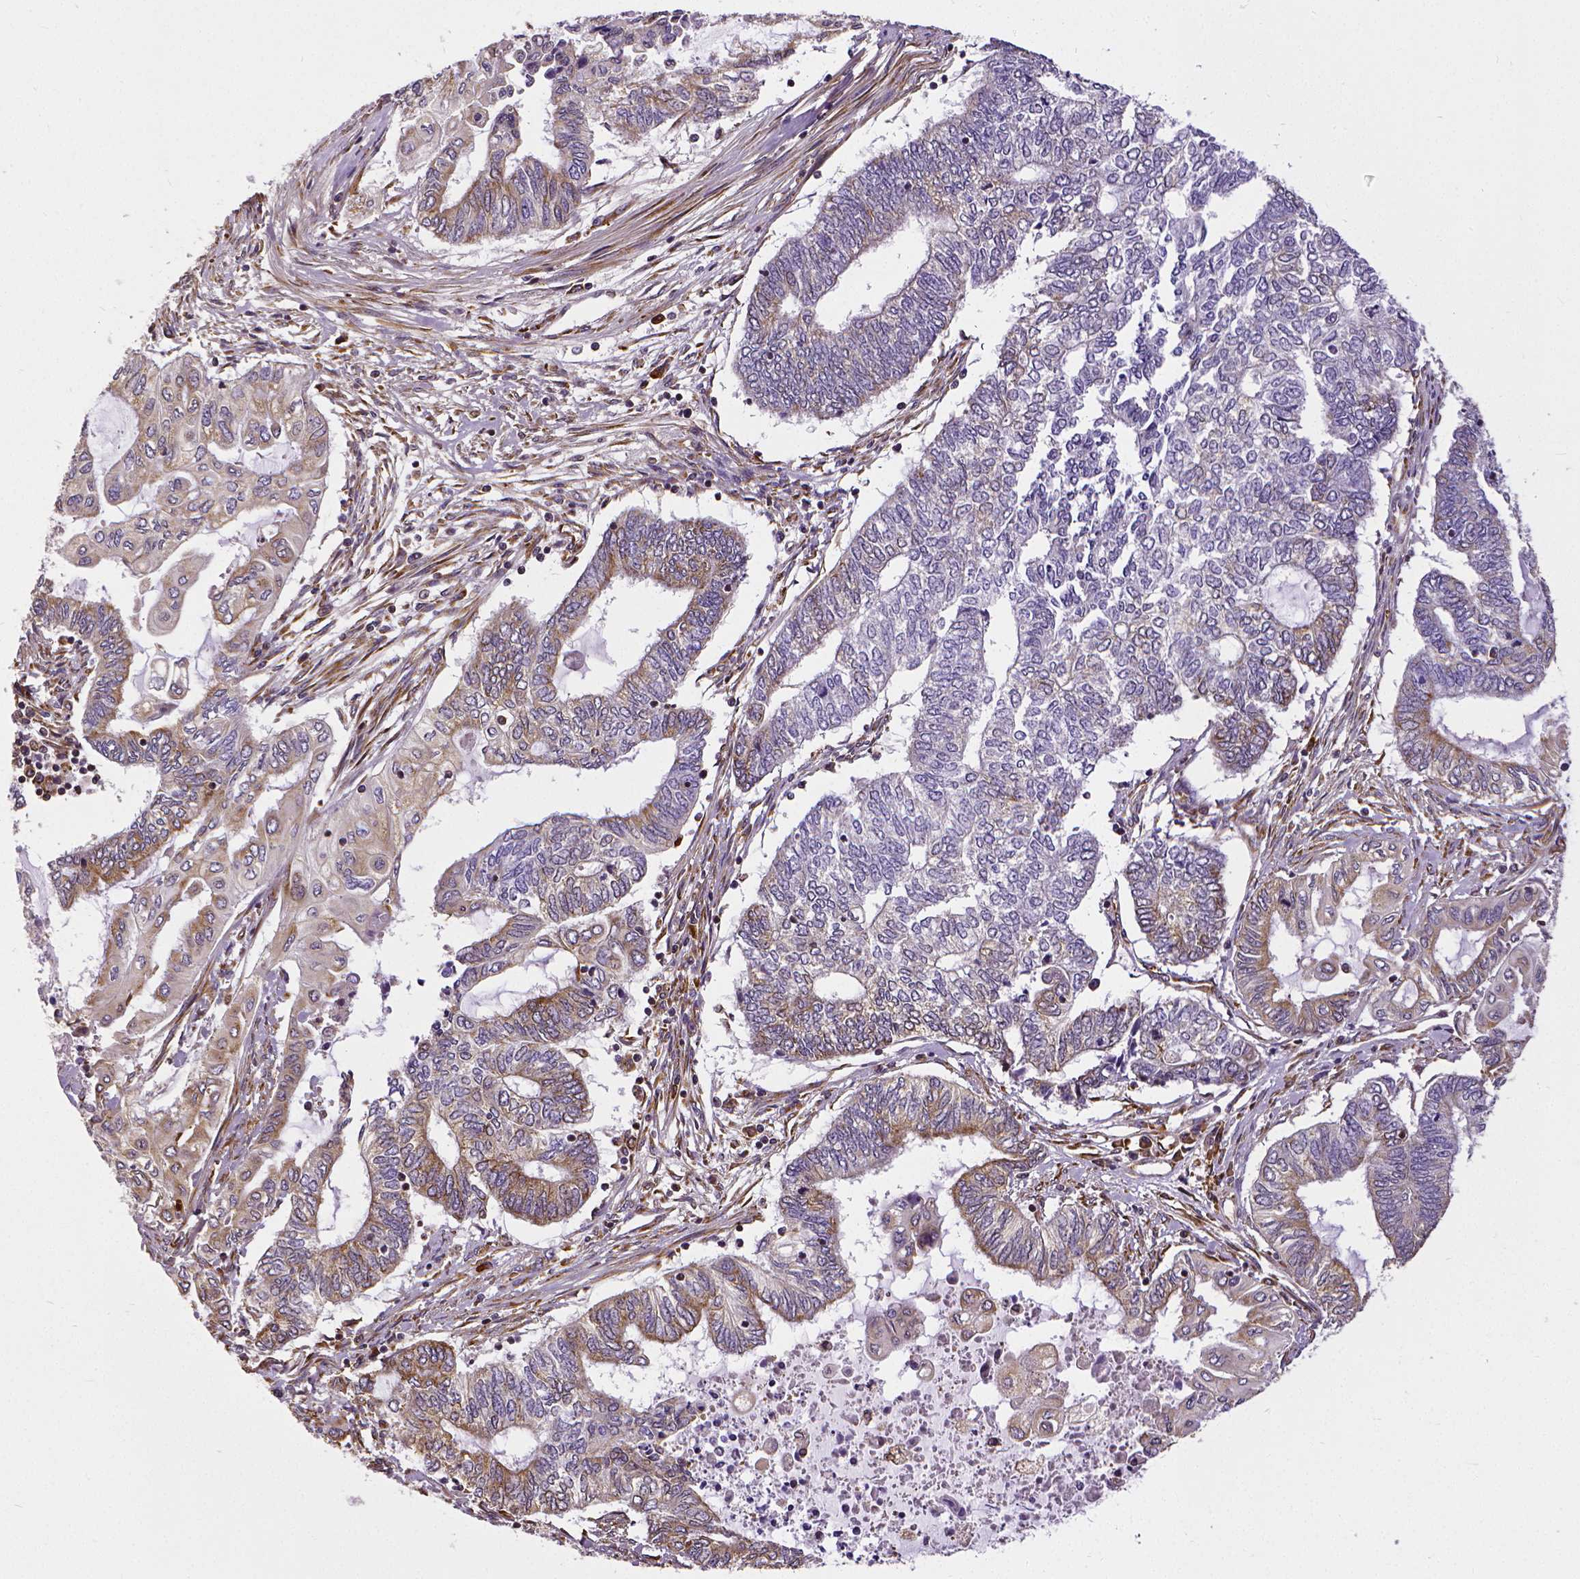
{"staining": {"intensity": "weak", "quantity": "<25%", "location": "cytoplasmic/membranous"}, "tissue": "endometrial cancer", "cell_type": "Tumor cells", "image_type": "cancer", "snomed": [{"axis": "morphology", "description": "Adenocarcinoma, NOS"}, {"axis": "topography", "description": "Uterus"}, {"axis": "topography", "description": "Endometrium"}], "caption": "Immunohistochemistry (IHC) histopathology image of neoplastic tissue: human endometrial adenocarcinoma stained with DAB displays no significant protein positivity in tumor cells.", "gene": "MTDH", "patient": {"sex": "female", "age": 70}}